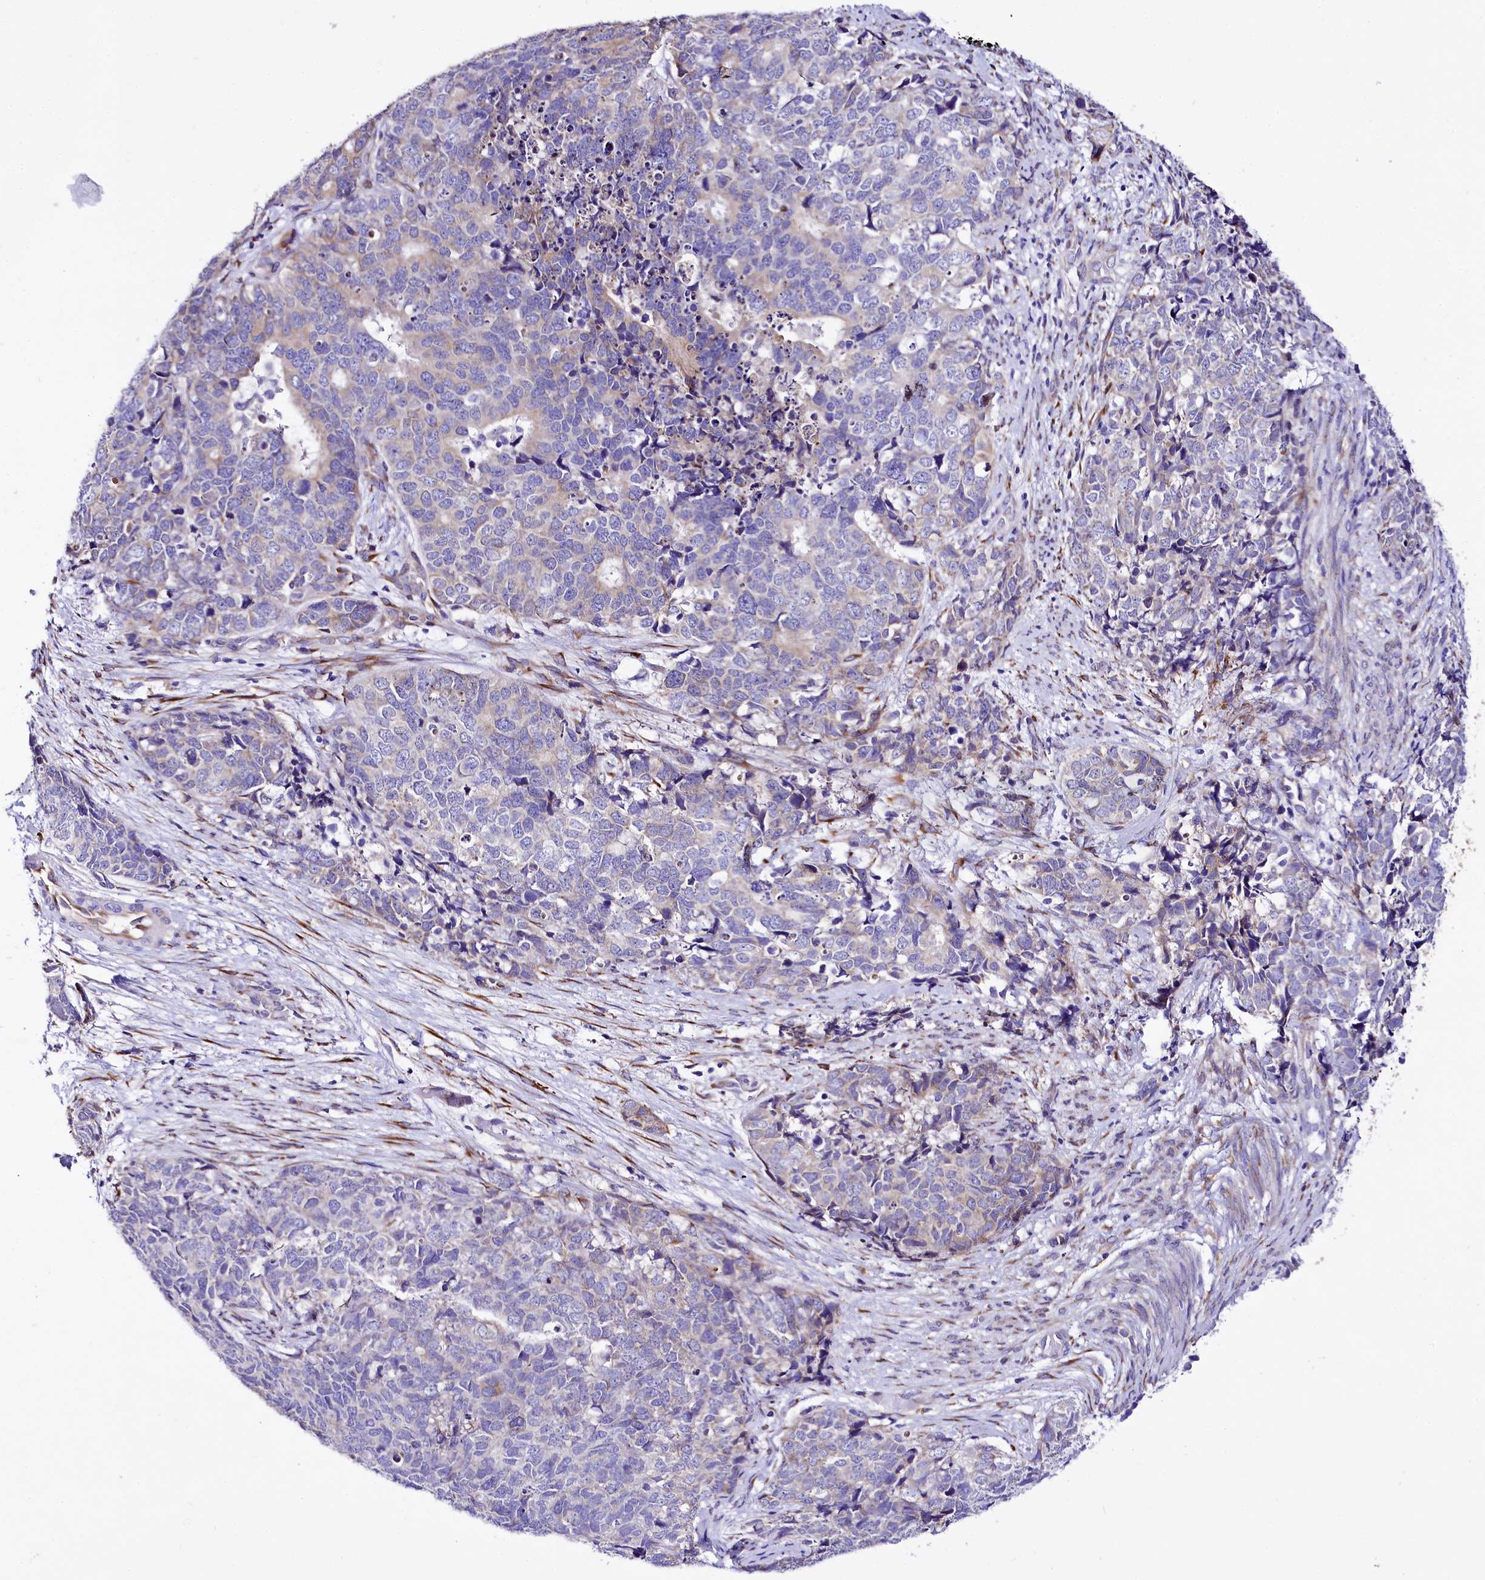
{"staining": {"intensity": "negative", "quantity": "none", "location": "none"}, "tissue": "cervical cancer", "cell_type": "Tumor cells", "image_type": "cancer", "snomed": [{"axis": "morphology", "description": "Squamous cell carcinoma, NOS"}, {"axis": "topography", "description": "Cervix"}], "caption": "Tumor cells show no significant positivity in cervical squamous cell carcinoma.", "gene": "A2ML1", "patient": {"sex": "female", "age": 63}}